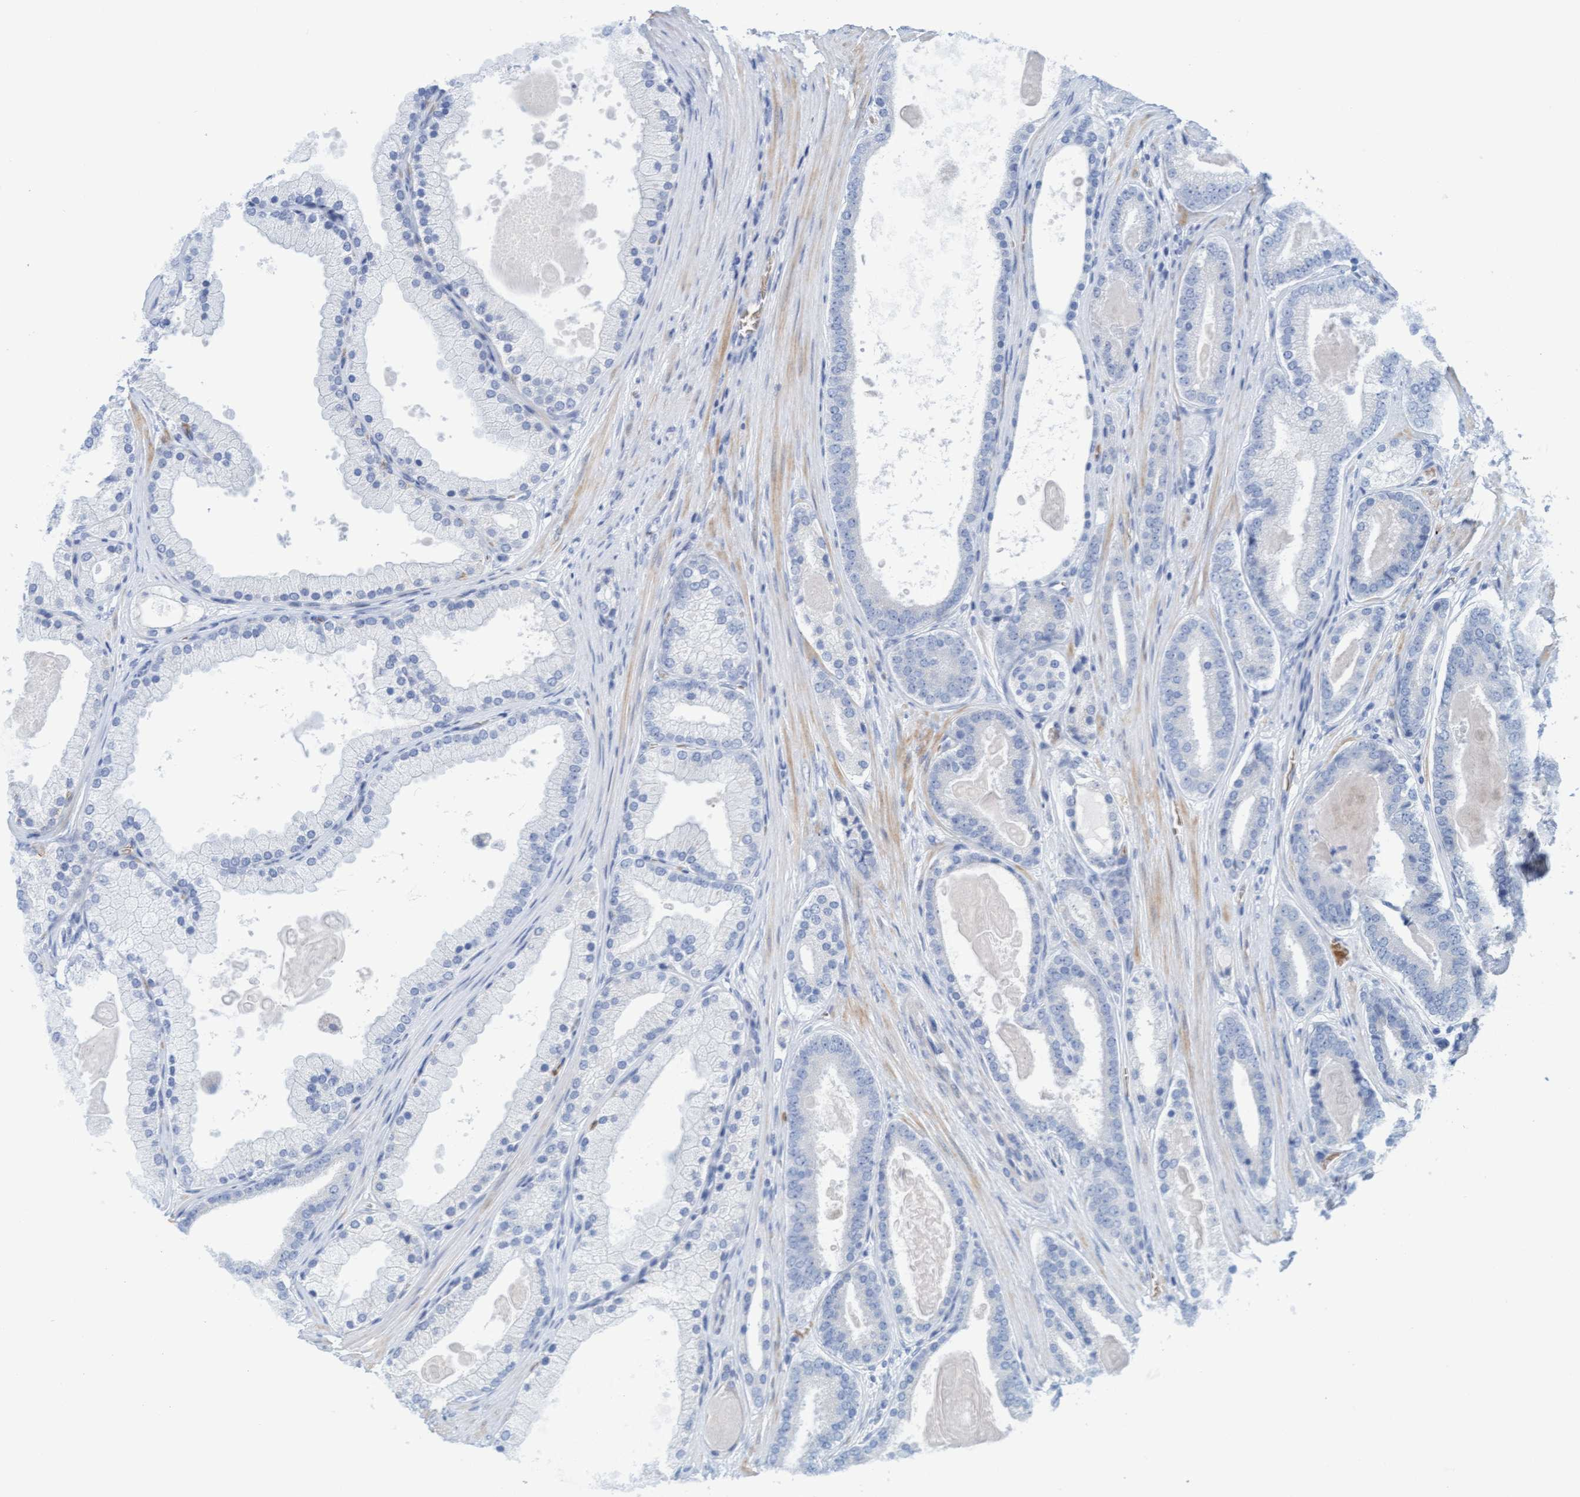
{"staining": {"intensity": "negative", "quantity": "none", "location": "none"}, "tissue": "prostate cancer", "cell_type": "Tumor cells", "image_type": "cancer", "snomed": [{"axis": "morphology", "description": "Adenocarcinoma, High grade"}, {"axis": "topography", "description": "Prostate"}], "caption": "Adenocarcinoma (high-grade) (prostate) was stained to show a protein in brown. There is no significant positivity in tumor cells. (Brightfield microscopy of DAB (3,3'-diaminobenzidine) IHC at high magnification).", "gene": "P2RX5", "patient": {"sex": "male", "age": 60}}